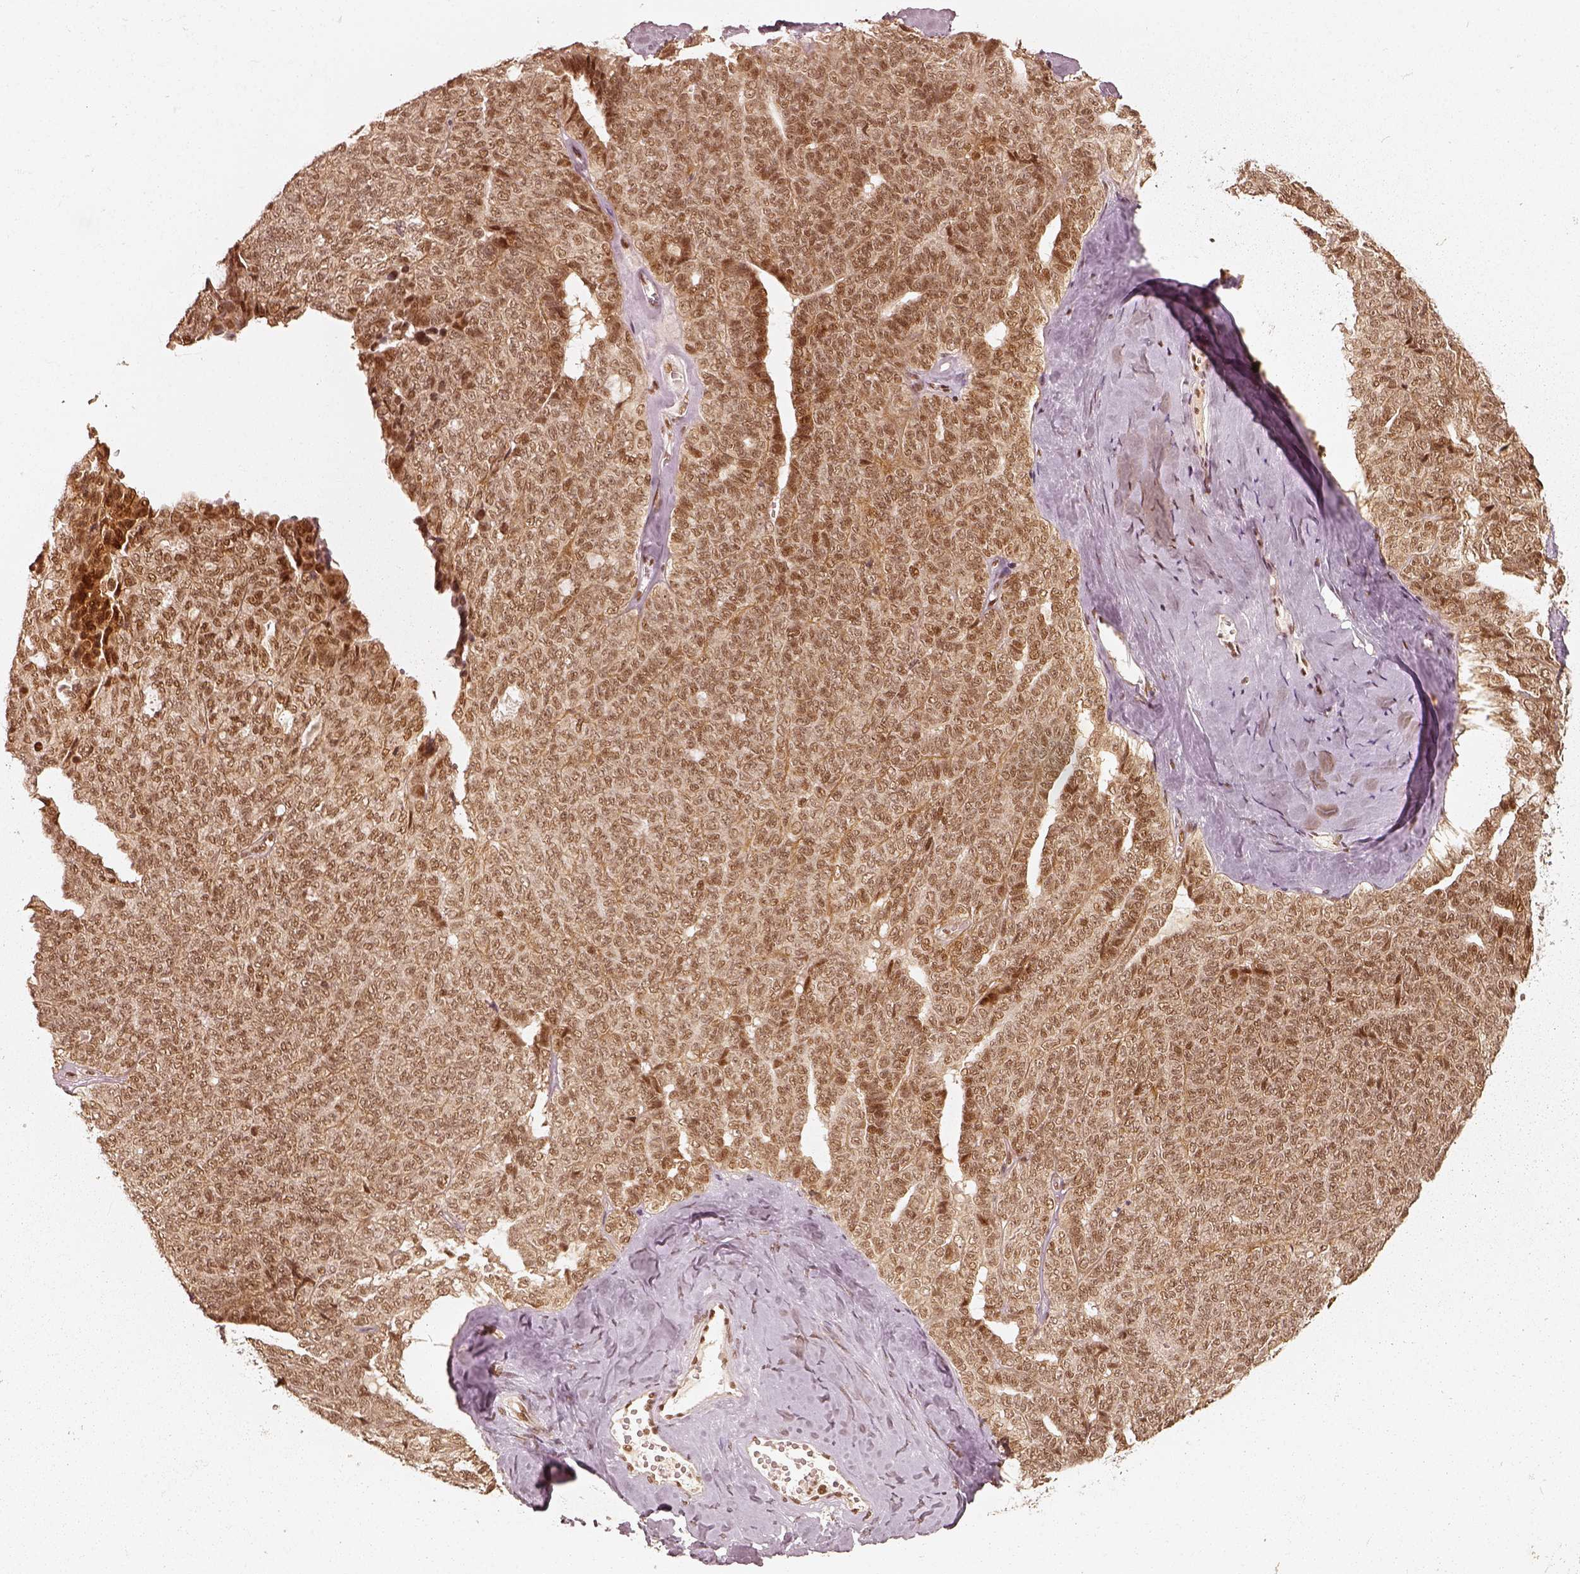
{"staining": {"intensity": "moderate", "quantity": ">75%", "location": "nuclear"}, "tissue": "ovarian cancer", "cell_type": "Tumor cells", "image_type": "cancer", "snomed": [{"axis": "morphology", "description": "Cystadenocarcinoma, serous, NOS"}, {"axis": "topography", "description": "Ovary"}], "caption": "A high-resolution image shows IHC staining of ovarian serous cystadenocarcinoma, which exhibits moderate nuclear staining in approximately >75% of tumor cells. (DAB IHC, brown staining for protein, blue staining for nuclei).", "gene": "GMEB2", "patient": {"sex": "female", "age": 71}}